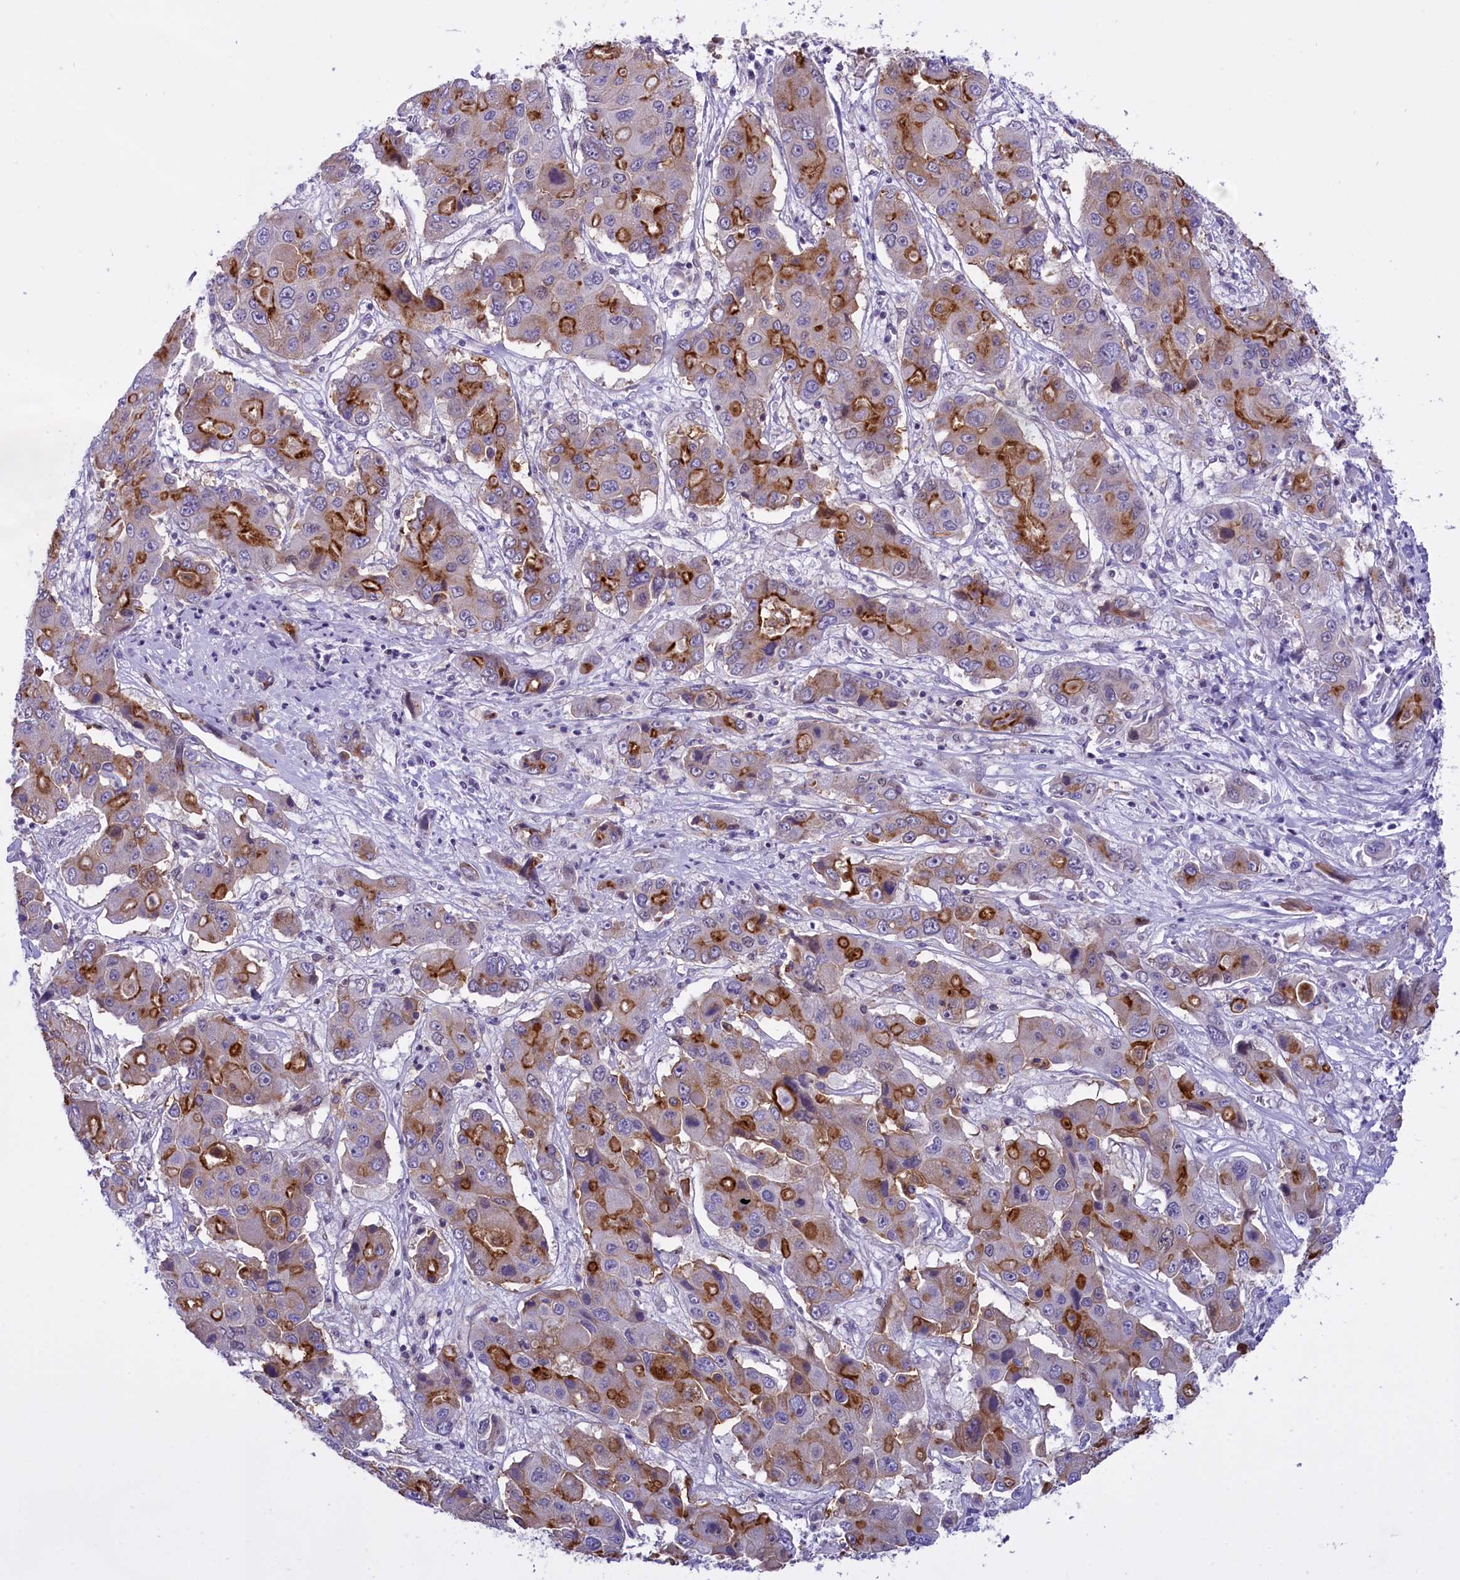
{"staining": {"intensity": "strong", "quantity": "25%-75%", "location": "cytoplasmic/membranous"}, "tissue": "liver cancer", "cell_type": "Tumor cells", "image_type": "cancer", "snomed": [{"axis": "morphology", "description": "Cholangiocarcinoma"}, {"axis": "topography", "description": "Liver"}], "caption": "The image displays staining of liver cholangiocarcinoma, revealing strong cytoplasmic/membranous protein staining (brown color) within tumor cells.", "gene": "SPIRE2", "patient": {"sex": "male", "age": 67}}